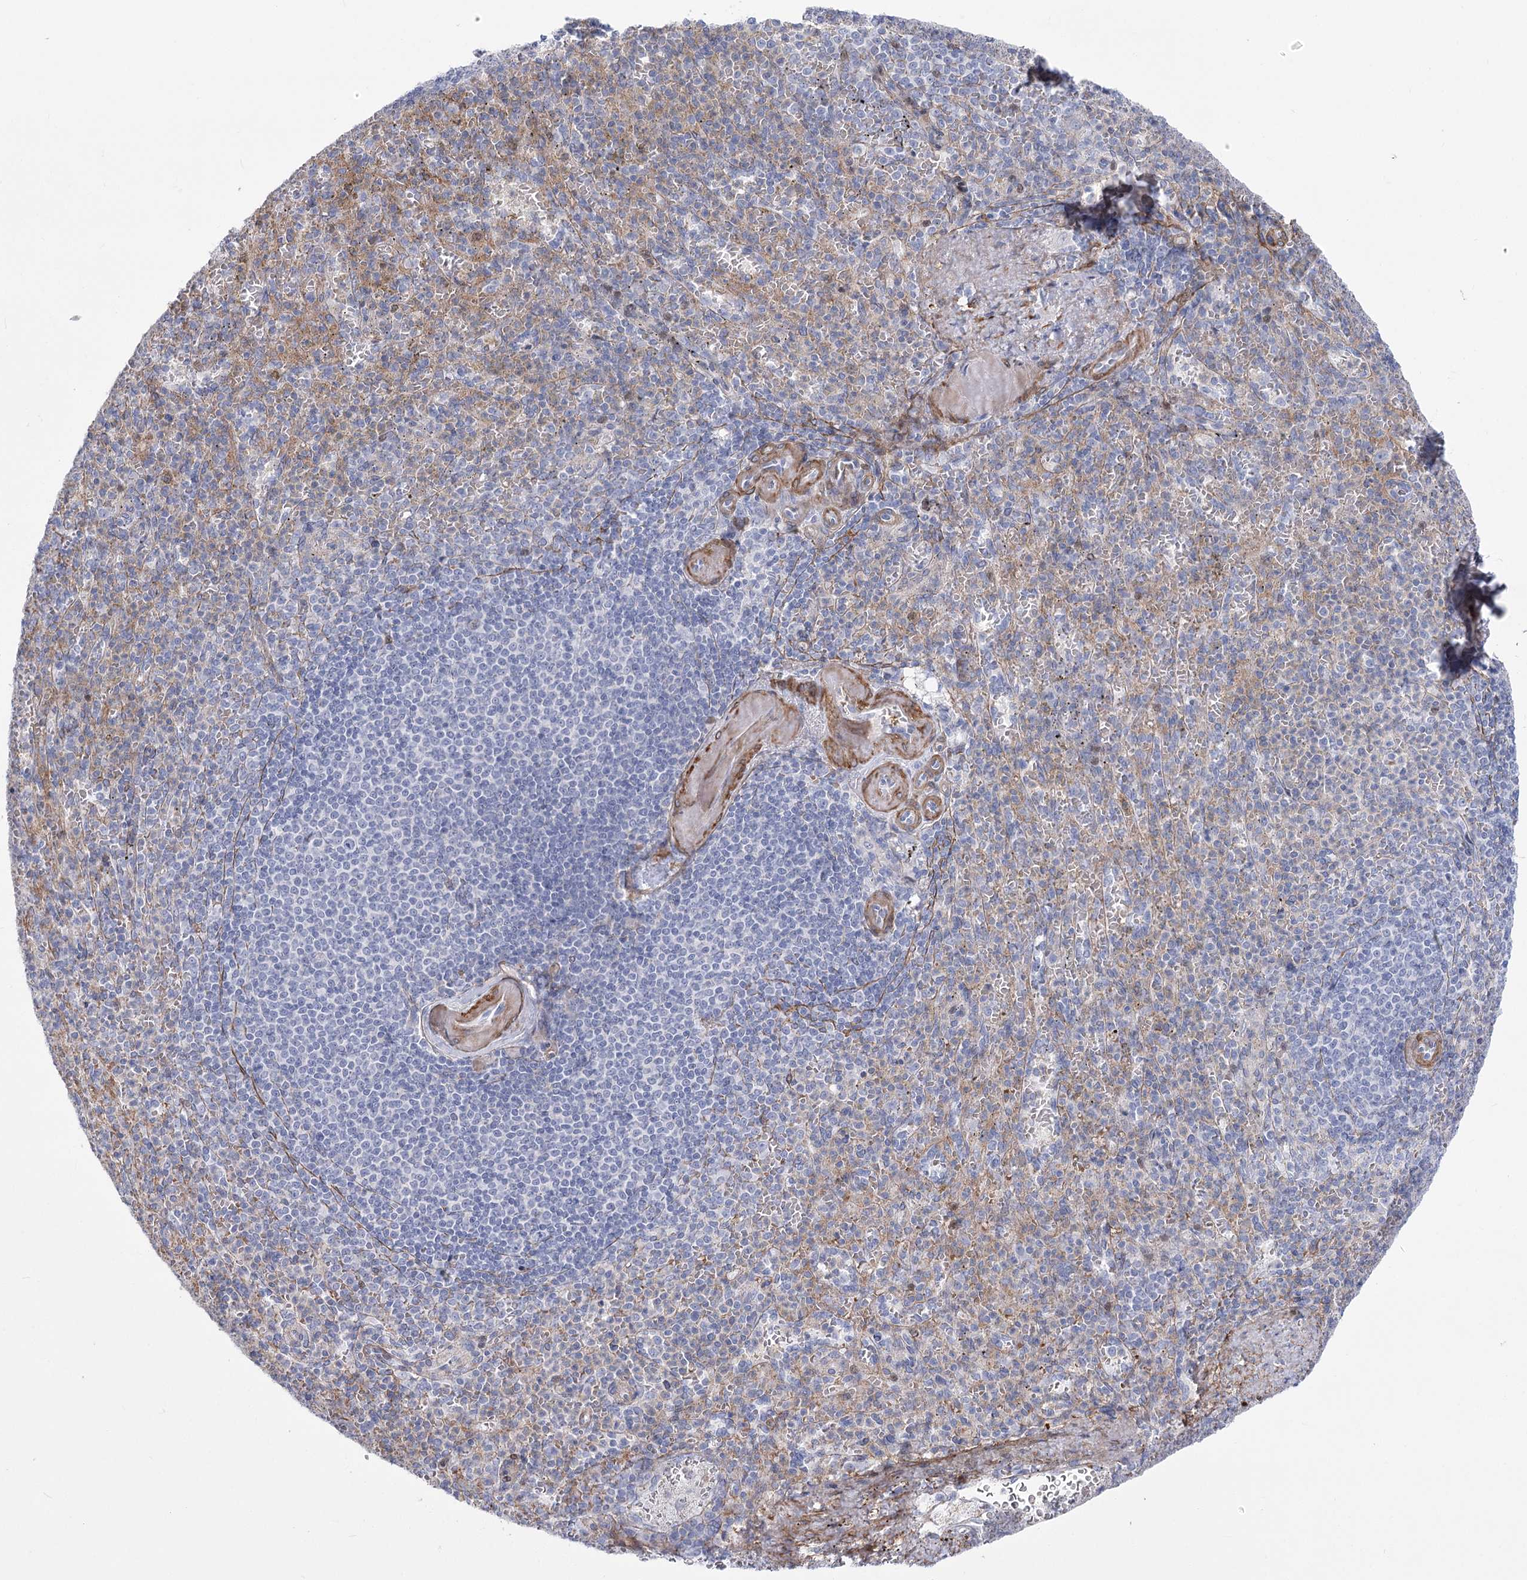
{"staining": {"intensity": "negative", "quantity": "none", "location": "none"}, "tissue": "spleen", "cell_type": "Cells in red pulp", "image_type": "normal", "snomed": [{"axis": "morphology", "description": "Normal tissue, NOS"}, {"axis": "topography", "description": "Spleen"}], "caption": "This is an IHC histopathology image of unremarkable human spleen. There is no expression in cells in red pulp.", "gene": "ANKRD23", "patient": {"sex": "female", "age": 74}}